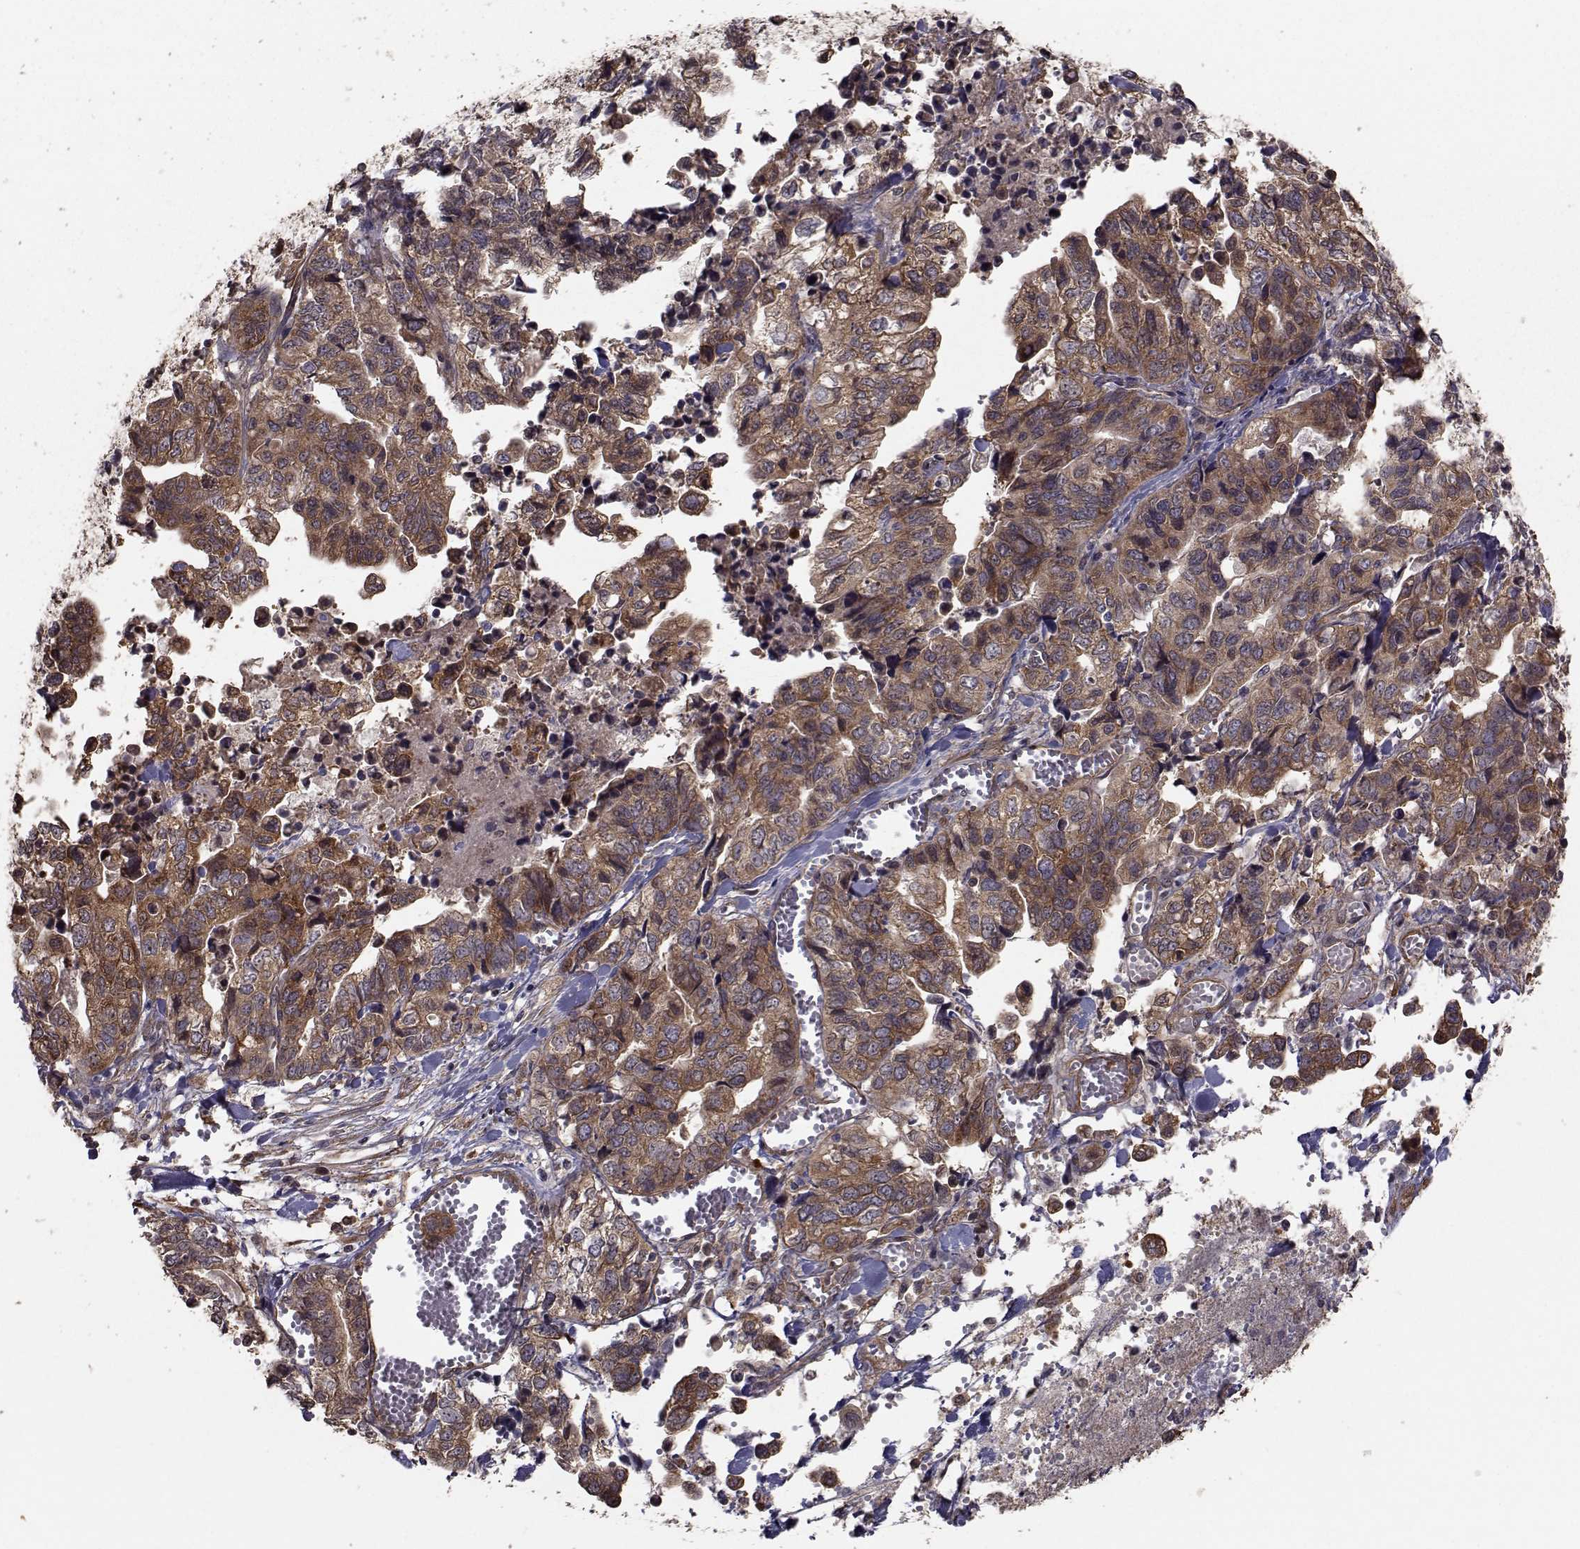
{"staining": {"intensity": "moderate", "quantity": ">75%", "location": "cytoplasmic/membranous"}, "tissue": "stomach cancer", "cell_type": "Tumor cells", "image_type": "cancer", "snomed": [{"axis": "morphology", "description": "Adenocarcinoma, NOS"}, {"axis": "topography", "description": "Stomach, upper"}], "caption": "Tumor cells demonstrate medium levels of moderate cytoplasmic/membranous positivity in about >75% of cells in human stomach adenocarcinoma.", "gene": "TRIP10", "patient": {"sex": "female", "age": 67}}